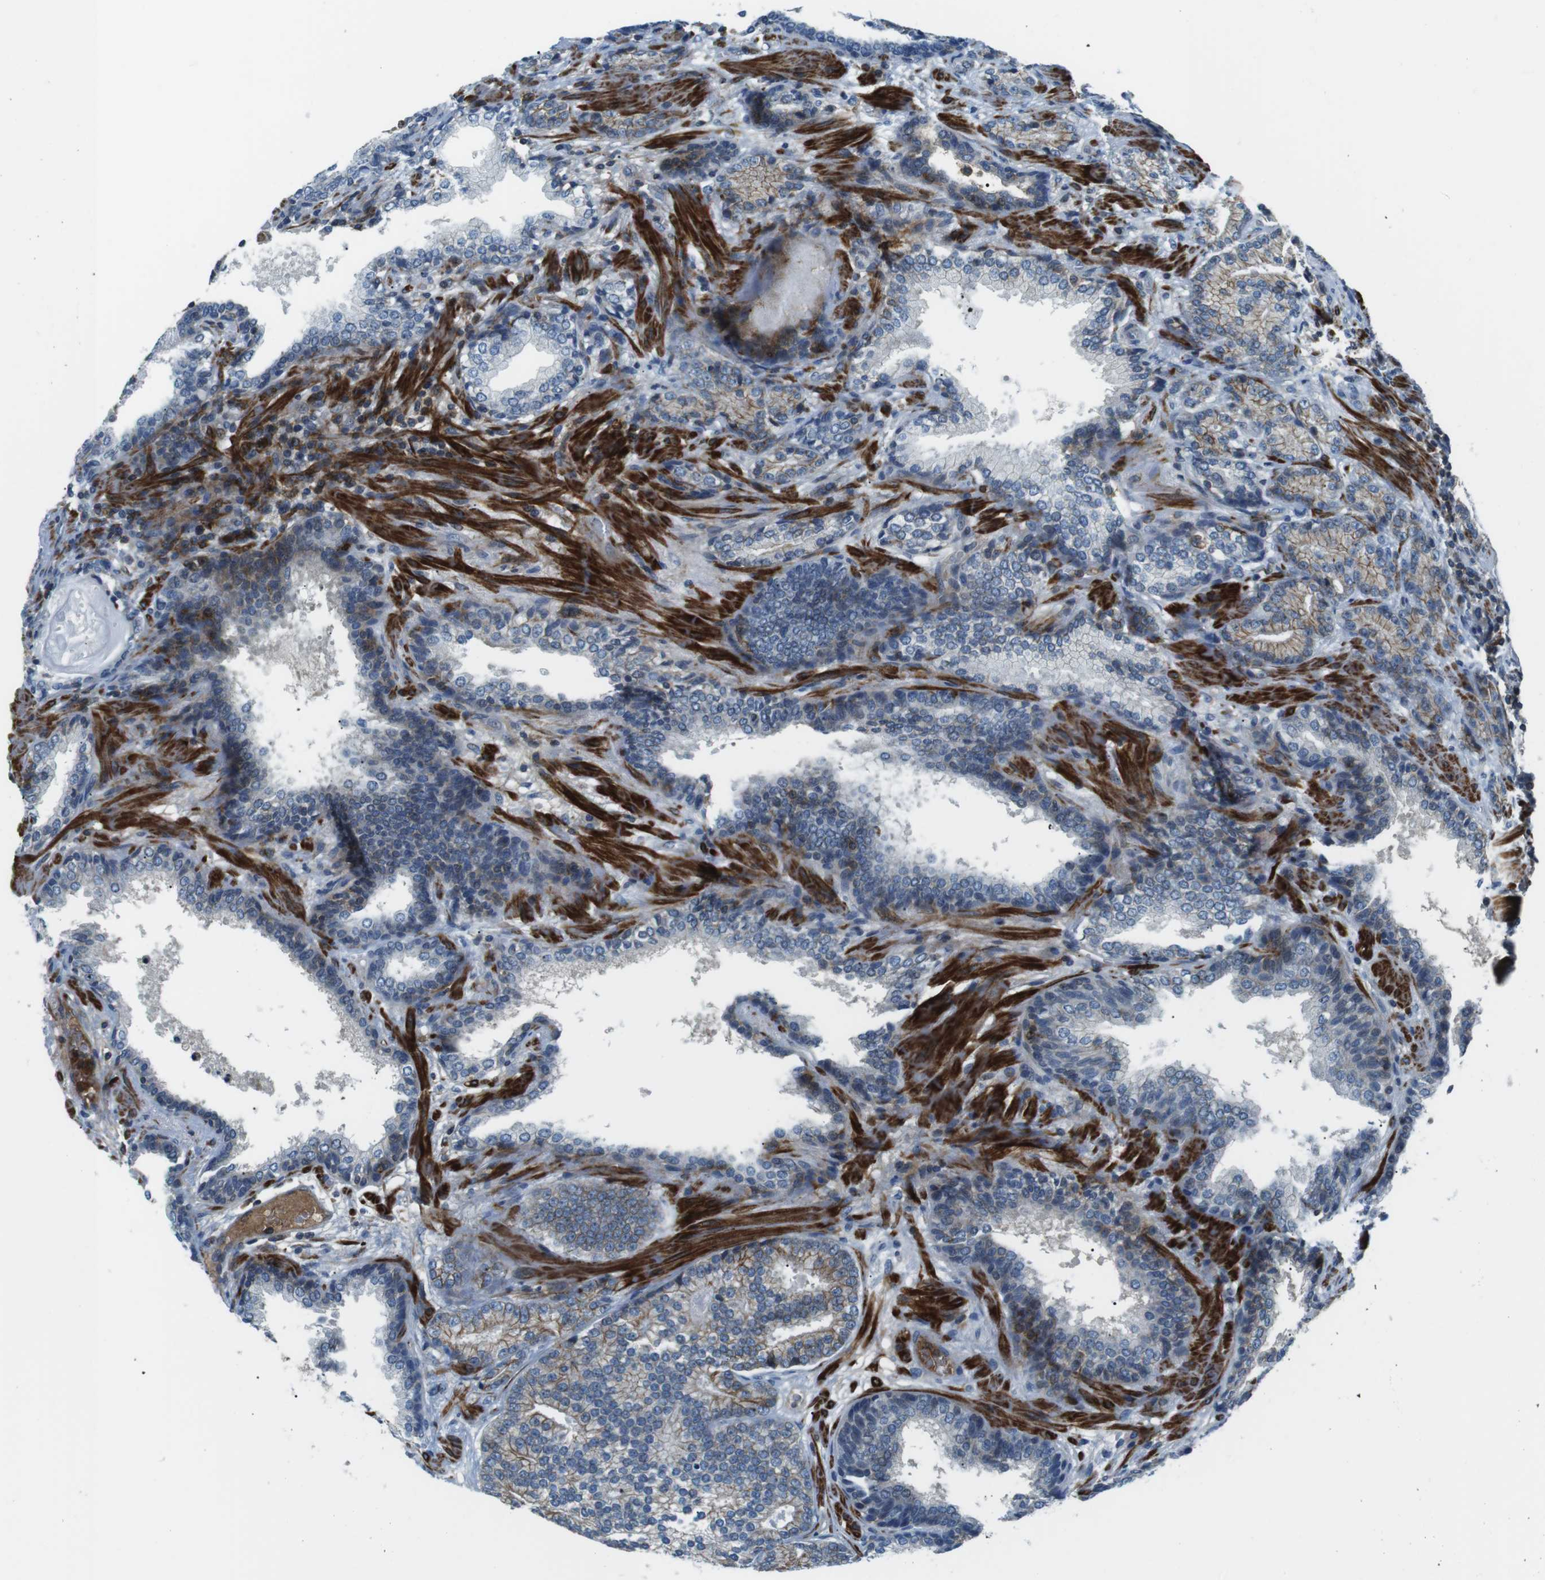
{"staining": {"intensity": "moderate", "quantity": "25%-75%", "location": "cytoplasmic/membranous"}, "tissue": "prostate cancer", "cell_type": "Tumor cells", "image_type": "cancer", "snomed": [{"axis": "morphology", "description": "Adenocarcinoma, High grade"}, {"axis": "topography", "description": "Prostate"}], "caption": "There is medium levels of moderate cytoplasmic/membranous positivity in tumor cells of prostate high-grade adenocarcinoma, as demonstrated by immunohistochemical staining (brown color).", "gene": "ARVCF", "patient": {"sex": "male", "age": 61}}